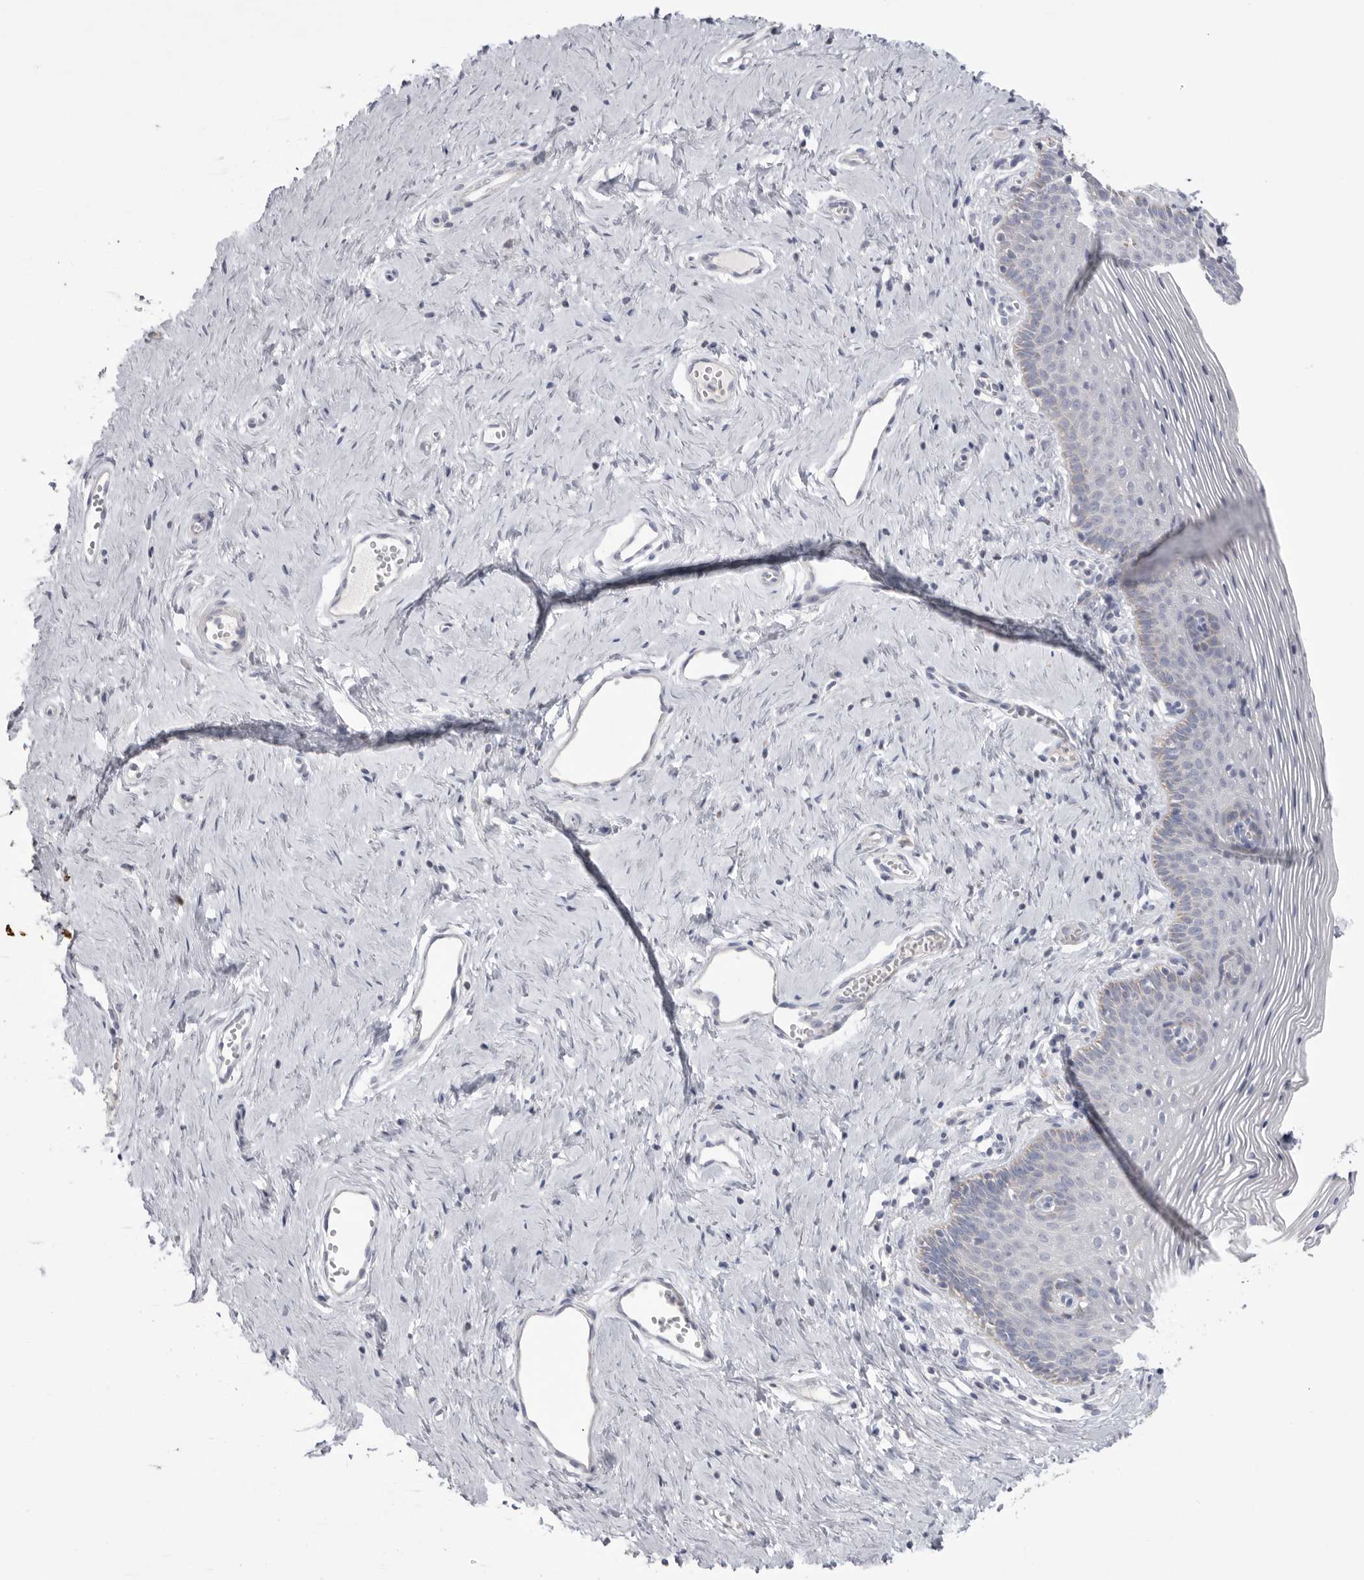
{"staining": {"intensity": "negative", "quantity": "none", "location": "none"}, "tissue": "vagina", "cell_type": "Squamous epithelial cells", "image_type": "normal", "snomed": [{"axis": "morphology", "description": "Normal tissue, NOS"}, {"axis": "topography", "description": "Vagina"}], "caption": "This micrograph is of normal vagina stained with immunohistochemistry to label a protein in brown with the nuclei are counter-stained blue. There is no positivity in squamous epithelial cells. (Stains: DAB (3,3'-diaminobenzidine) immunohistochemistry (IHC) with hematoxylin counter stain, Microscopy: brightfield microscopy at high magnification).", "gene": "VDAC3", "patient": {"sex": "female", "age": 32}}